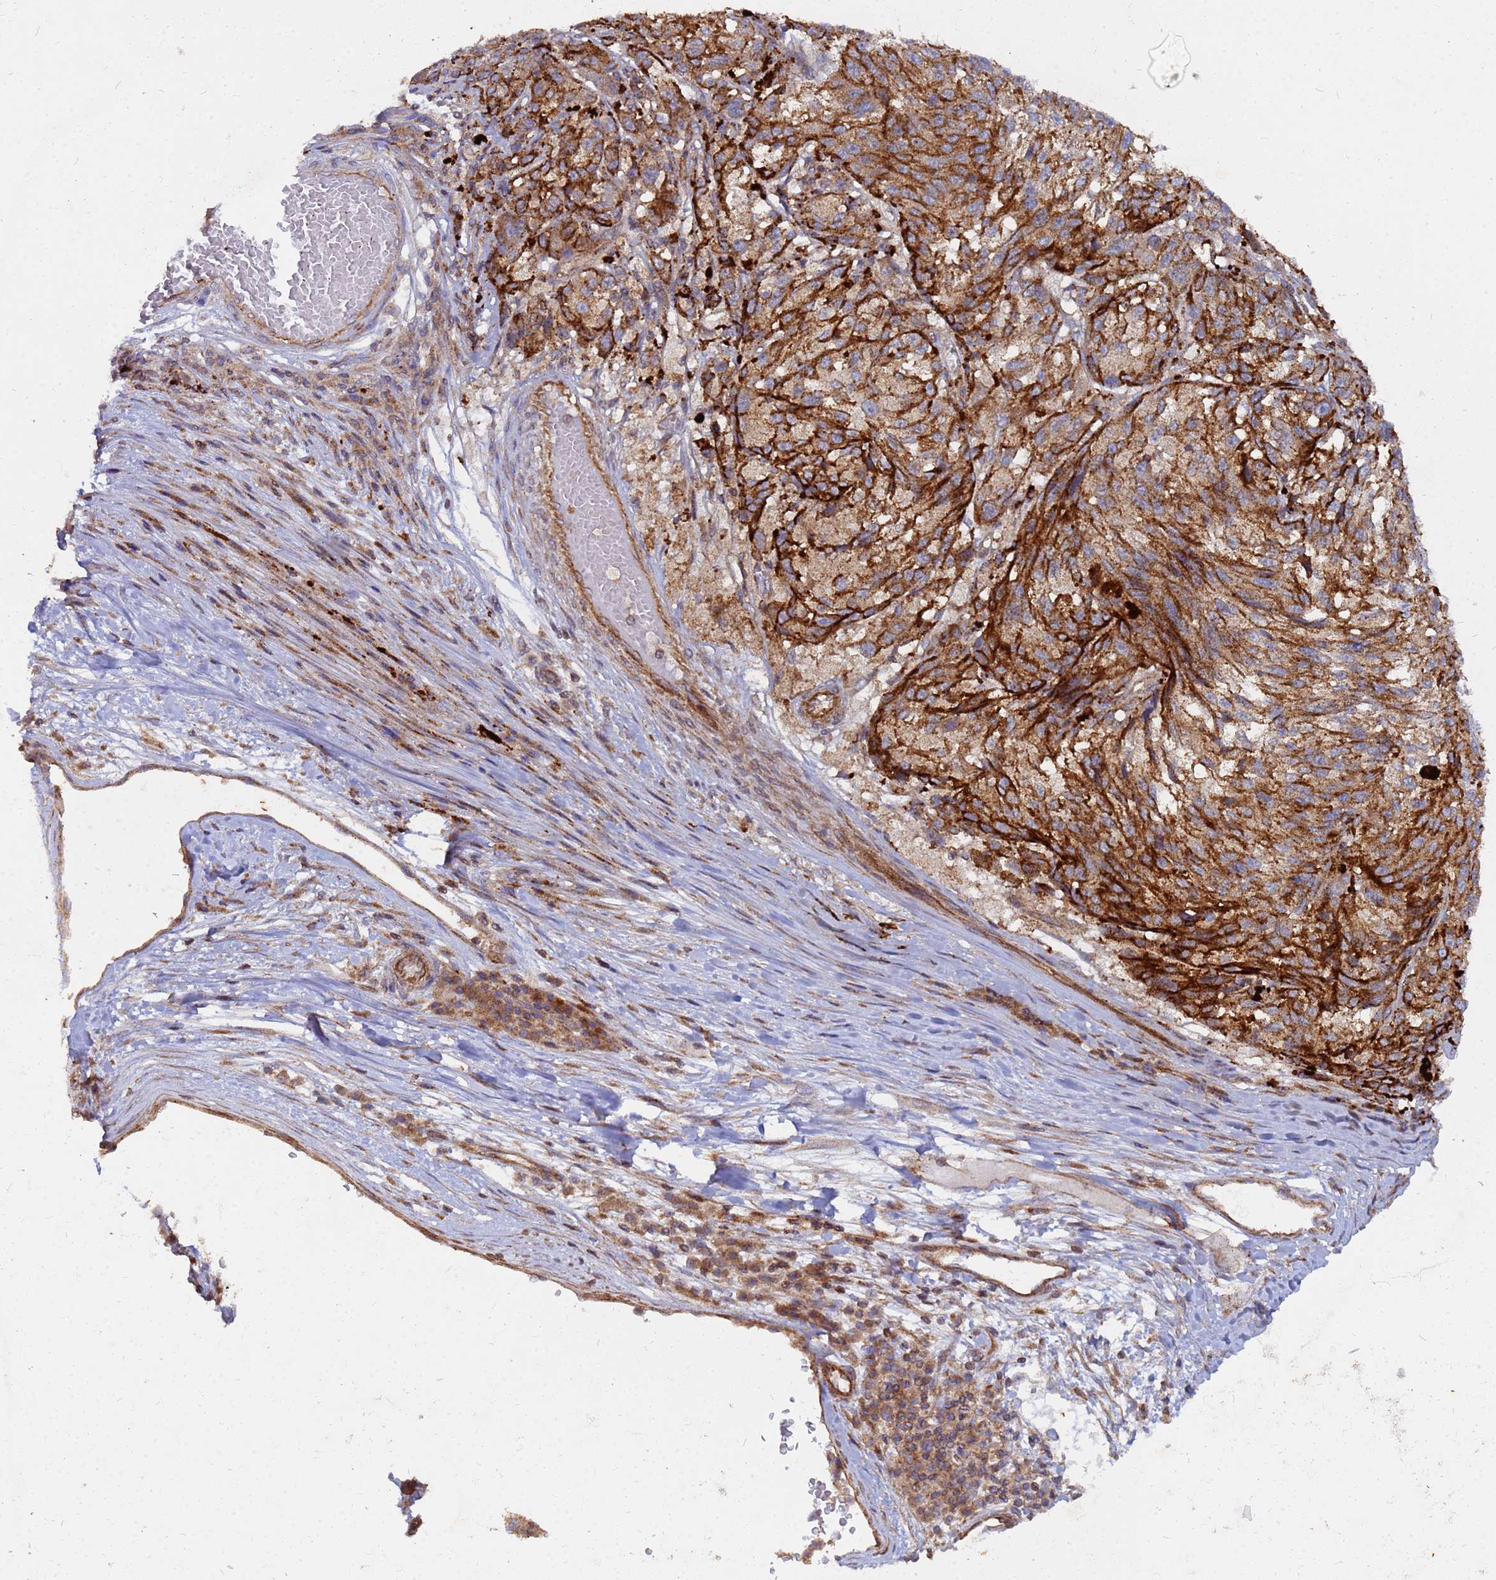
{"staining": {"intensity": "moderate", "quantity": ">75%", "location": "cytoplasmic/membranous"}, "tissue": "melanoma", "cell_type": "Tumor cells", "image_type": "cancer", "snomed": [{"axis": "morphology", "description": "Malignant melanoma, NOS"}, {"axis": "topography", "description": "Skin"}], "caption": "The micrograph reveals immunohistochemical staining of malignant melanoma. There is moderate cytoplasmic/membranous expression is seen in approximately >75% of tumor cells. (brown staining indicates protein expression, while blue staining denotes nuclei).", "gene": "CDC34", "patient": {"sex": "male", "age": 53}}